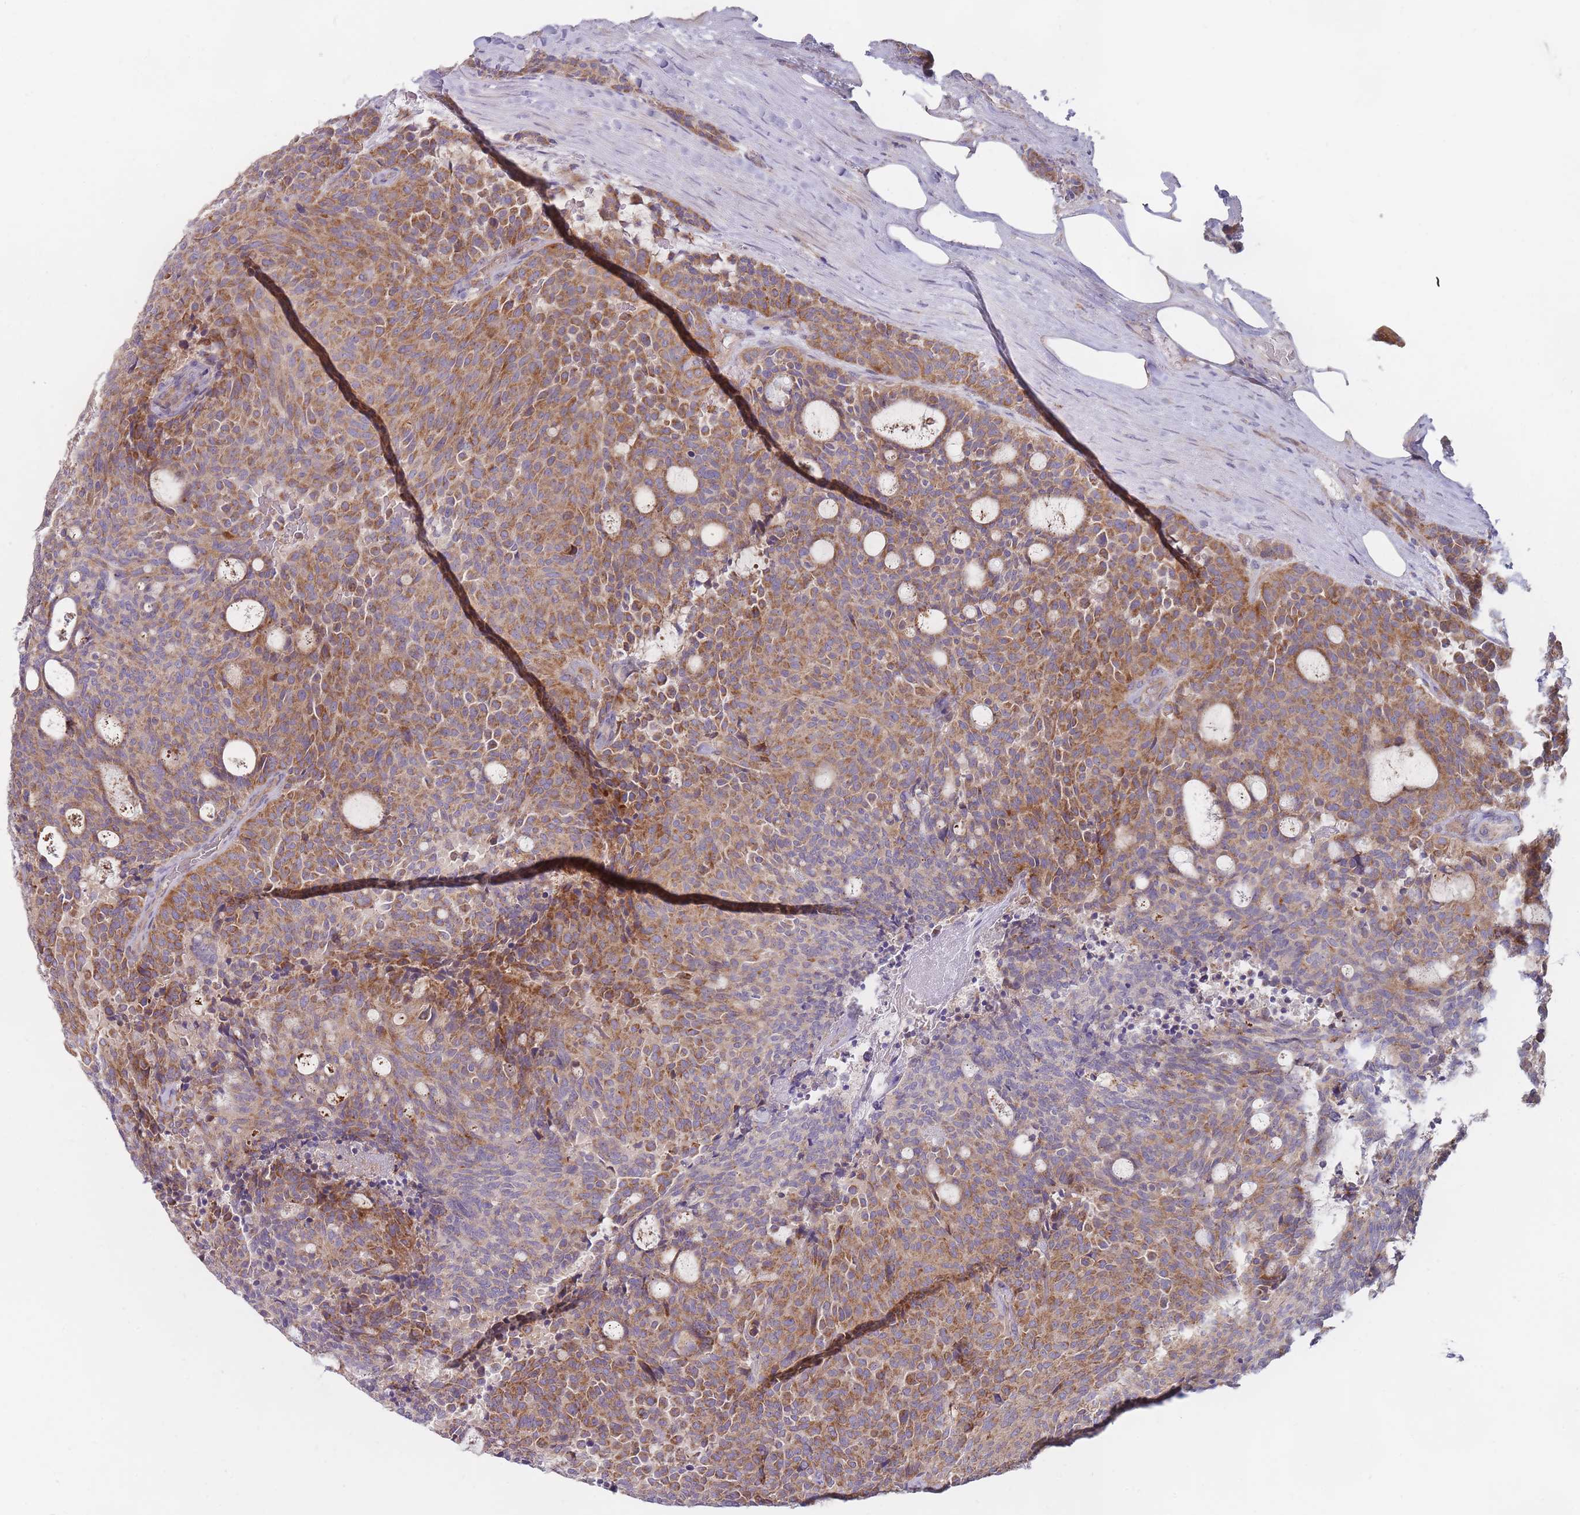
{"staining": {"intensity": "moderate", "quantity": ">75%", "location": "cytoplasmic/membranous"}, "tissue": "carcinoid", "cell_type": "Tumor cells", "image_type": "cancer", "snomed": [{"axis": "morphology", "description": "Carcinoid, malignant, NOS"}, {"axis": "topography", "description": "Pancreas"}], "caption": "Immunohistochemistry (IHC) histopathology image of malignant carcinoid stained for a protein (brown), which exhibits medium levels of moderate cytoplasmic/membranous positivity in about >75% of tumor cells.", "gene": "NDUFA9", "patient": {"sex": "female", "age": 54}}